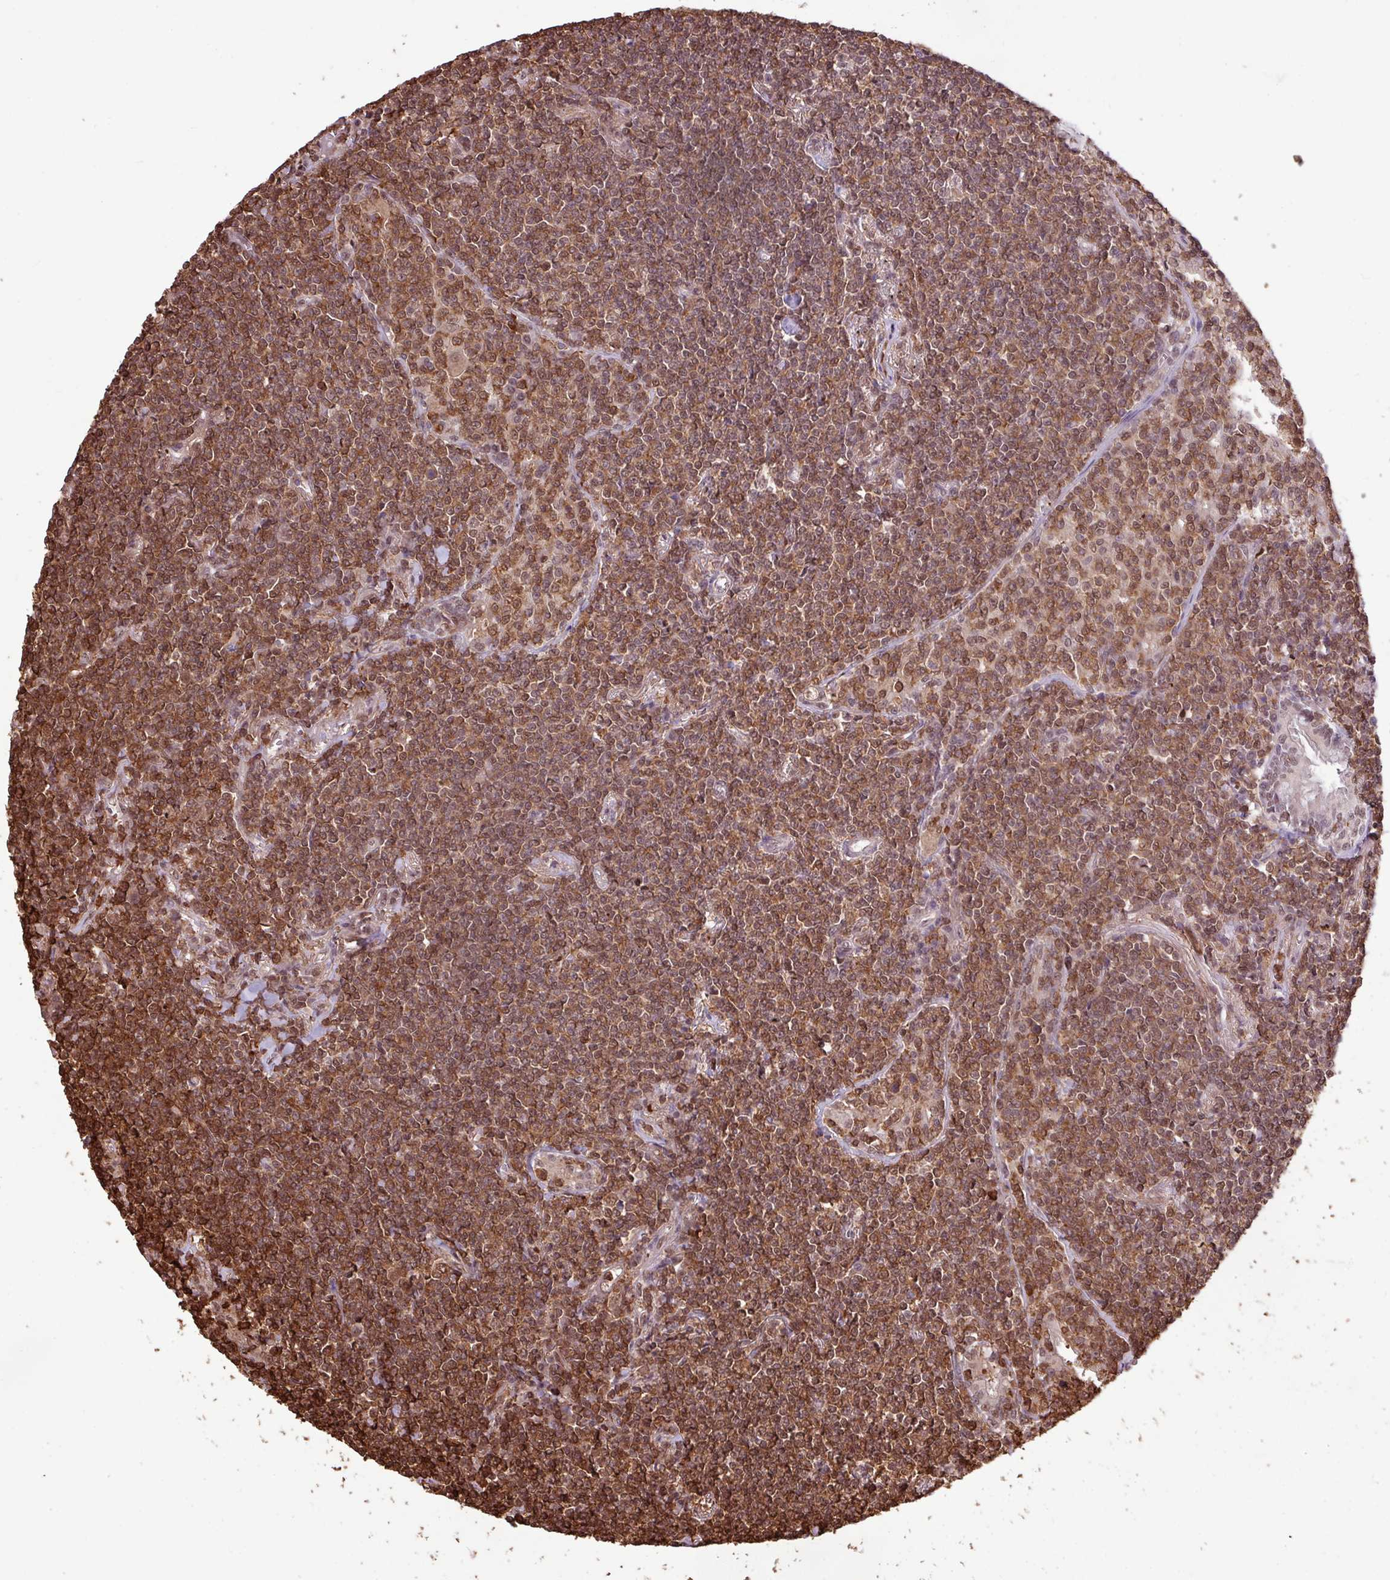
{"staining": {"intensity": "moderate", "quantity": ">75%", "location": "nuclear"}, "tissue": "lymphoma", "cell_type": "Tumor cells", "image_type": "cancer", "snomed": [{"axis": "morphology", "description": "Malignant lymphoma, non-Hodgkin's type, Low grade"}, {"axis": "topography", "description": "Lung"}], "caption": "This is a photomicrograph of immunohistochemistry (IHC) staining of malignant lymphoma, non-Hodgkin's type (low-grade), which shows moderate staining in the nuclear of tumor cells.", "gene": "GON7", "patient": {"sex": "female", "age": 71}}